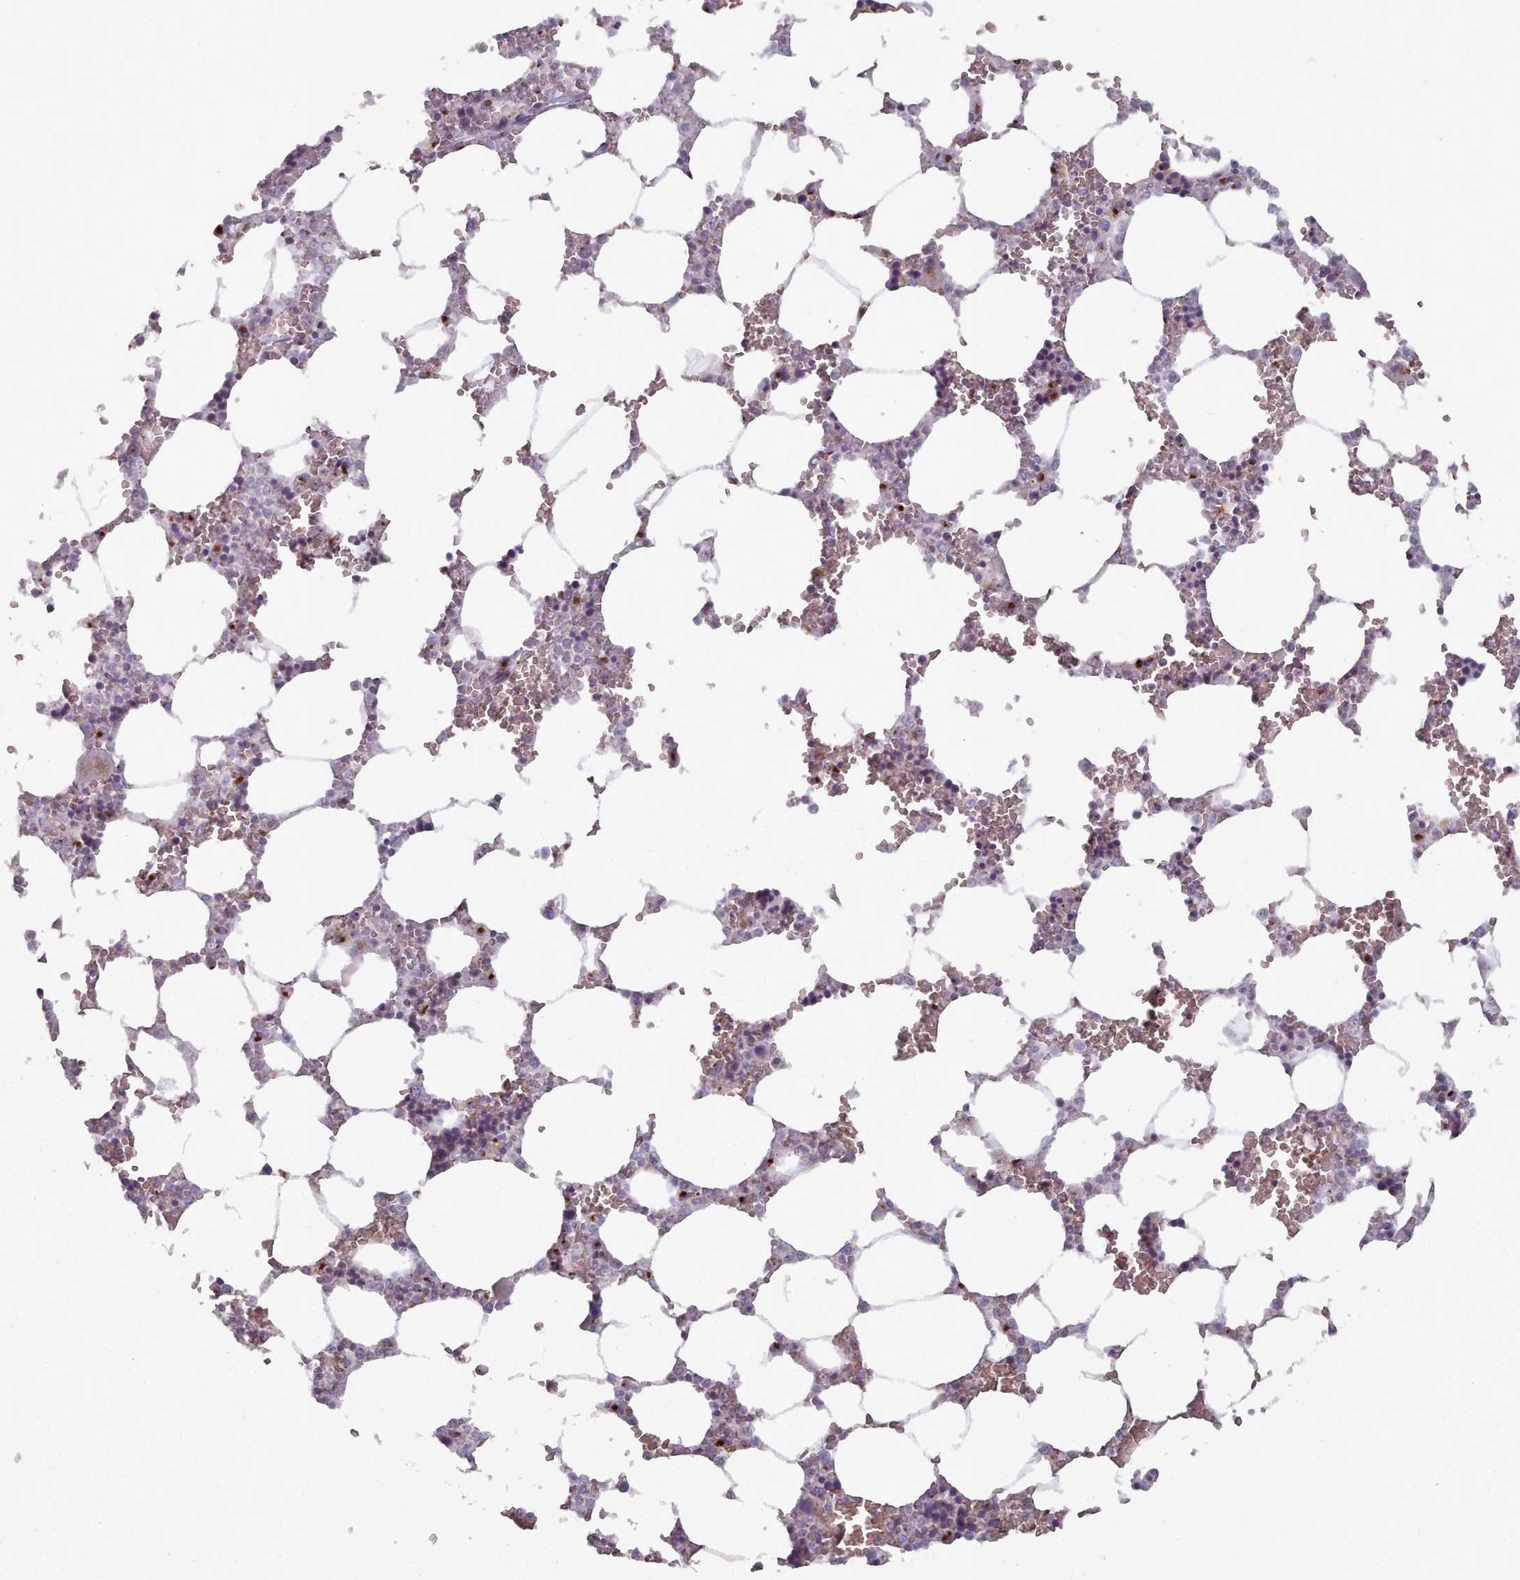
{"staining": {"intensity": "moderate", "quantity": "<25%", "location": "cytoplasmic/membranous"}, "tissue": "bone marrow", "cell_type": "Hematopoietic cells", "image_type": "normal", "snomed": [{"axis": "morphology", "description": "Normal tissue, NOS"}, {"axis": "topography", "description": "Bone marrow"}], "caption": "Protein positivity by immunohistochemistry (IHC) displays moderate cytoplasmic/membranous staining in approximately <25% of hematopoietic cells in normal bone marrow. Using DAB (brown) and hematoxylin (blue) stains, captured at high magnification using brightfield microscopy.", "gene": "MAN1B1", "patient": {"sex": "male", "age": 64}}